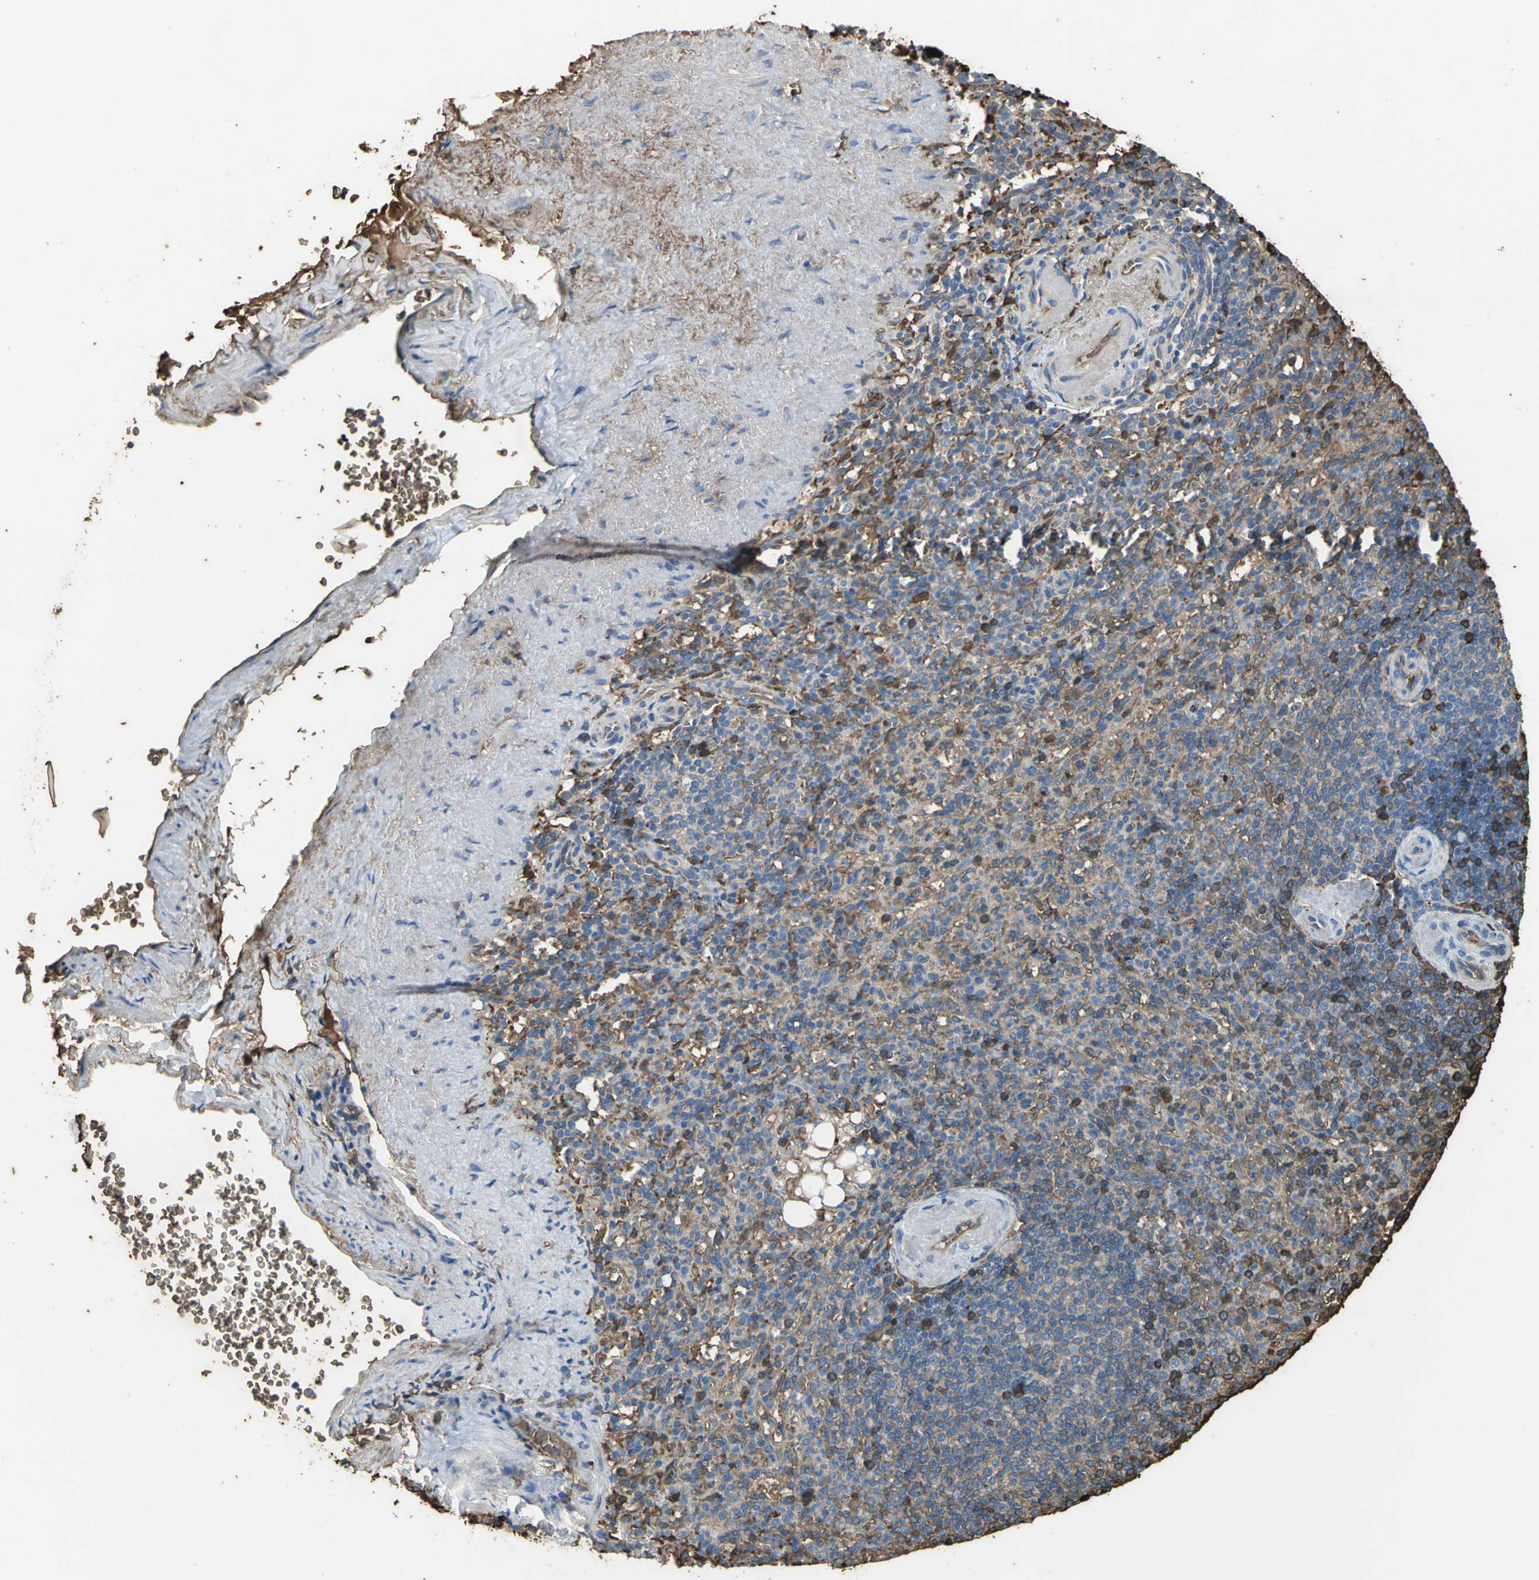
{"staining": {"intensity": "moderate", "quantity": "25%-75%", "location": "cytoplasmic/membranous"}, "tissue": "spleen", "cell_type": "Cells in red pulp", "image_type": "normal", "snomed": [{"axis": "morphology", "description": "Normal tissue, NOS"}, {"axis": "topography", "description": "Spleen"}], "caption": "This photomicrograph exhibits immunohistochemistry staining of normal spleen, with medium moderate cytoplasmic/membranous positivity in approximately 25%-75% of cells in red pulp.", "gene": "TREM1", "patient": {"sex": "female", "age": 74}}